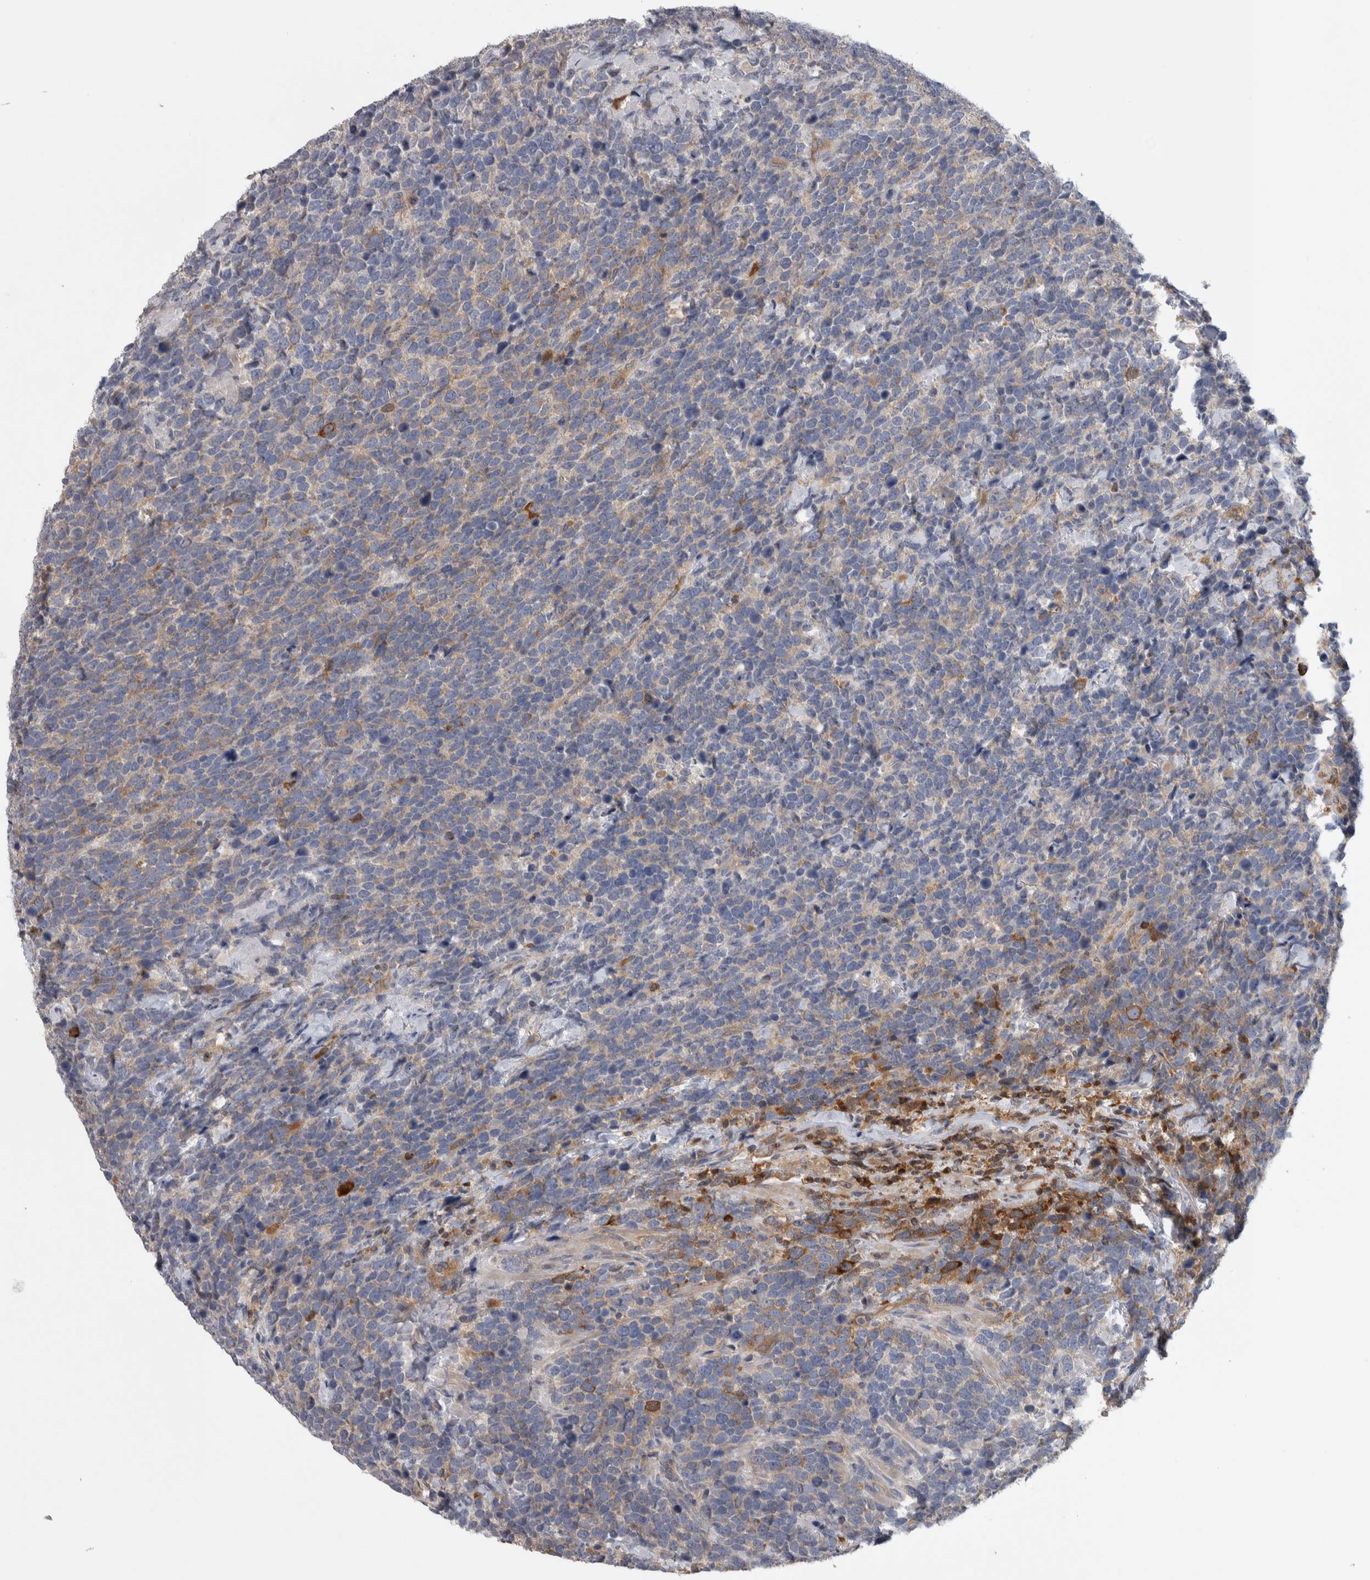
{"staining": {"intensity": "moderate", "quantity": "<25%", "location": "cytoplasmic/membranous"}, "tissue": "urothelial cancer", "cell_type": "Tumor cells", "image_type": "cancer", "snomed": [{"axis": "morphology", "description": "Urothelial carcinoma, High grade"}, {"axis": "topography", "description": "Urinary bladder"}], "caption": "High-grade urothelial carcinoma stained for a protein displays moderate cytoplasmic/membranous positivity in tumor cells.", "gene": "NFKB2", "patient": {"sex": "female", "age": 82}}